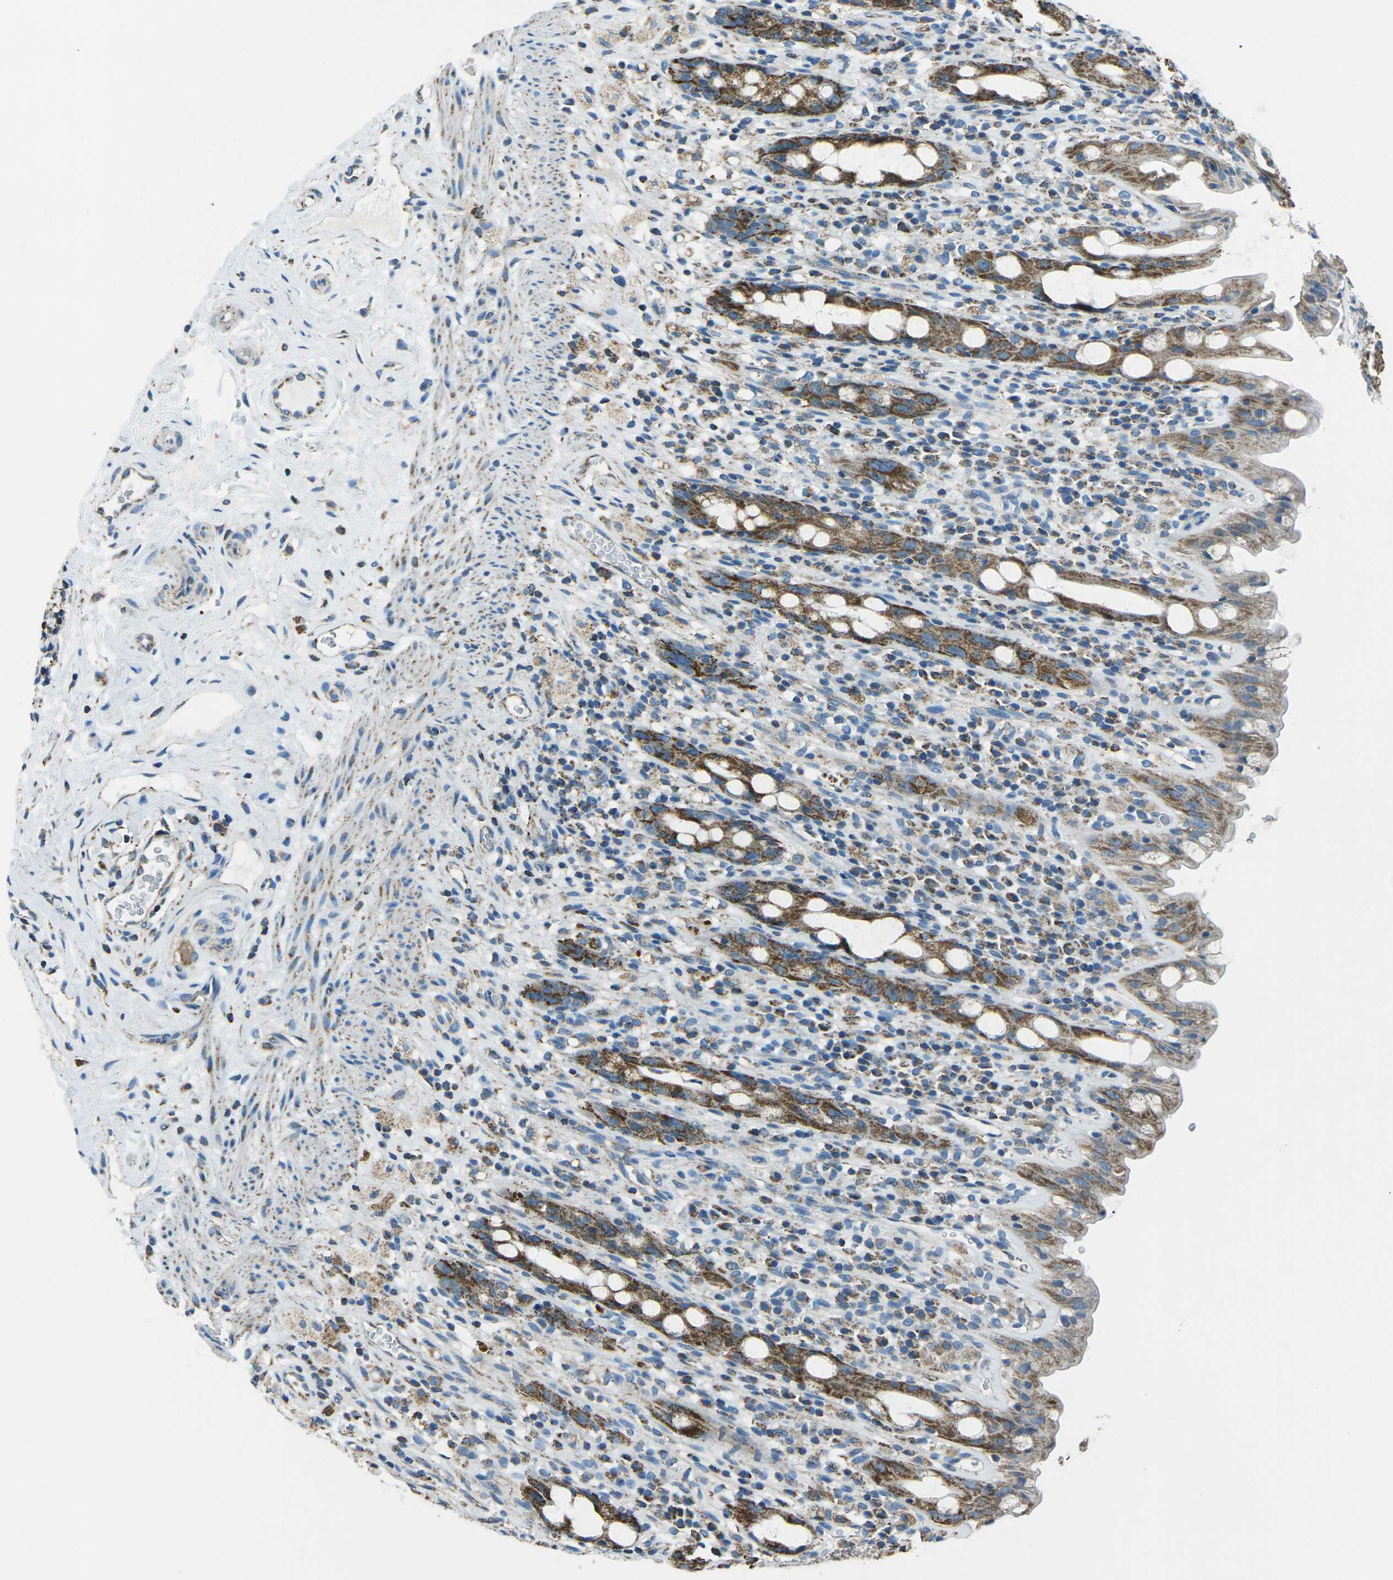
{"staining": {"intensity": "moderate", "quantity": ">75%", "location": "cytoplasmic/membranous"}, "tissue": "rectum", "cell_type": "Glandular cells", "image_type": "normal", "snomed": [{"axis": "morphology", "description": "Normal tissue, NOS"}, {"axis": "topography", "description": "Rectum"}], "caption": "Human rectum stained with a brown dye shows moderate cytoplasmic/membranous positive positivity in about >75% of glandular cells.", "gene": "IRF3", "patient": {"sex": "male", "age": 44}}